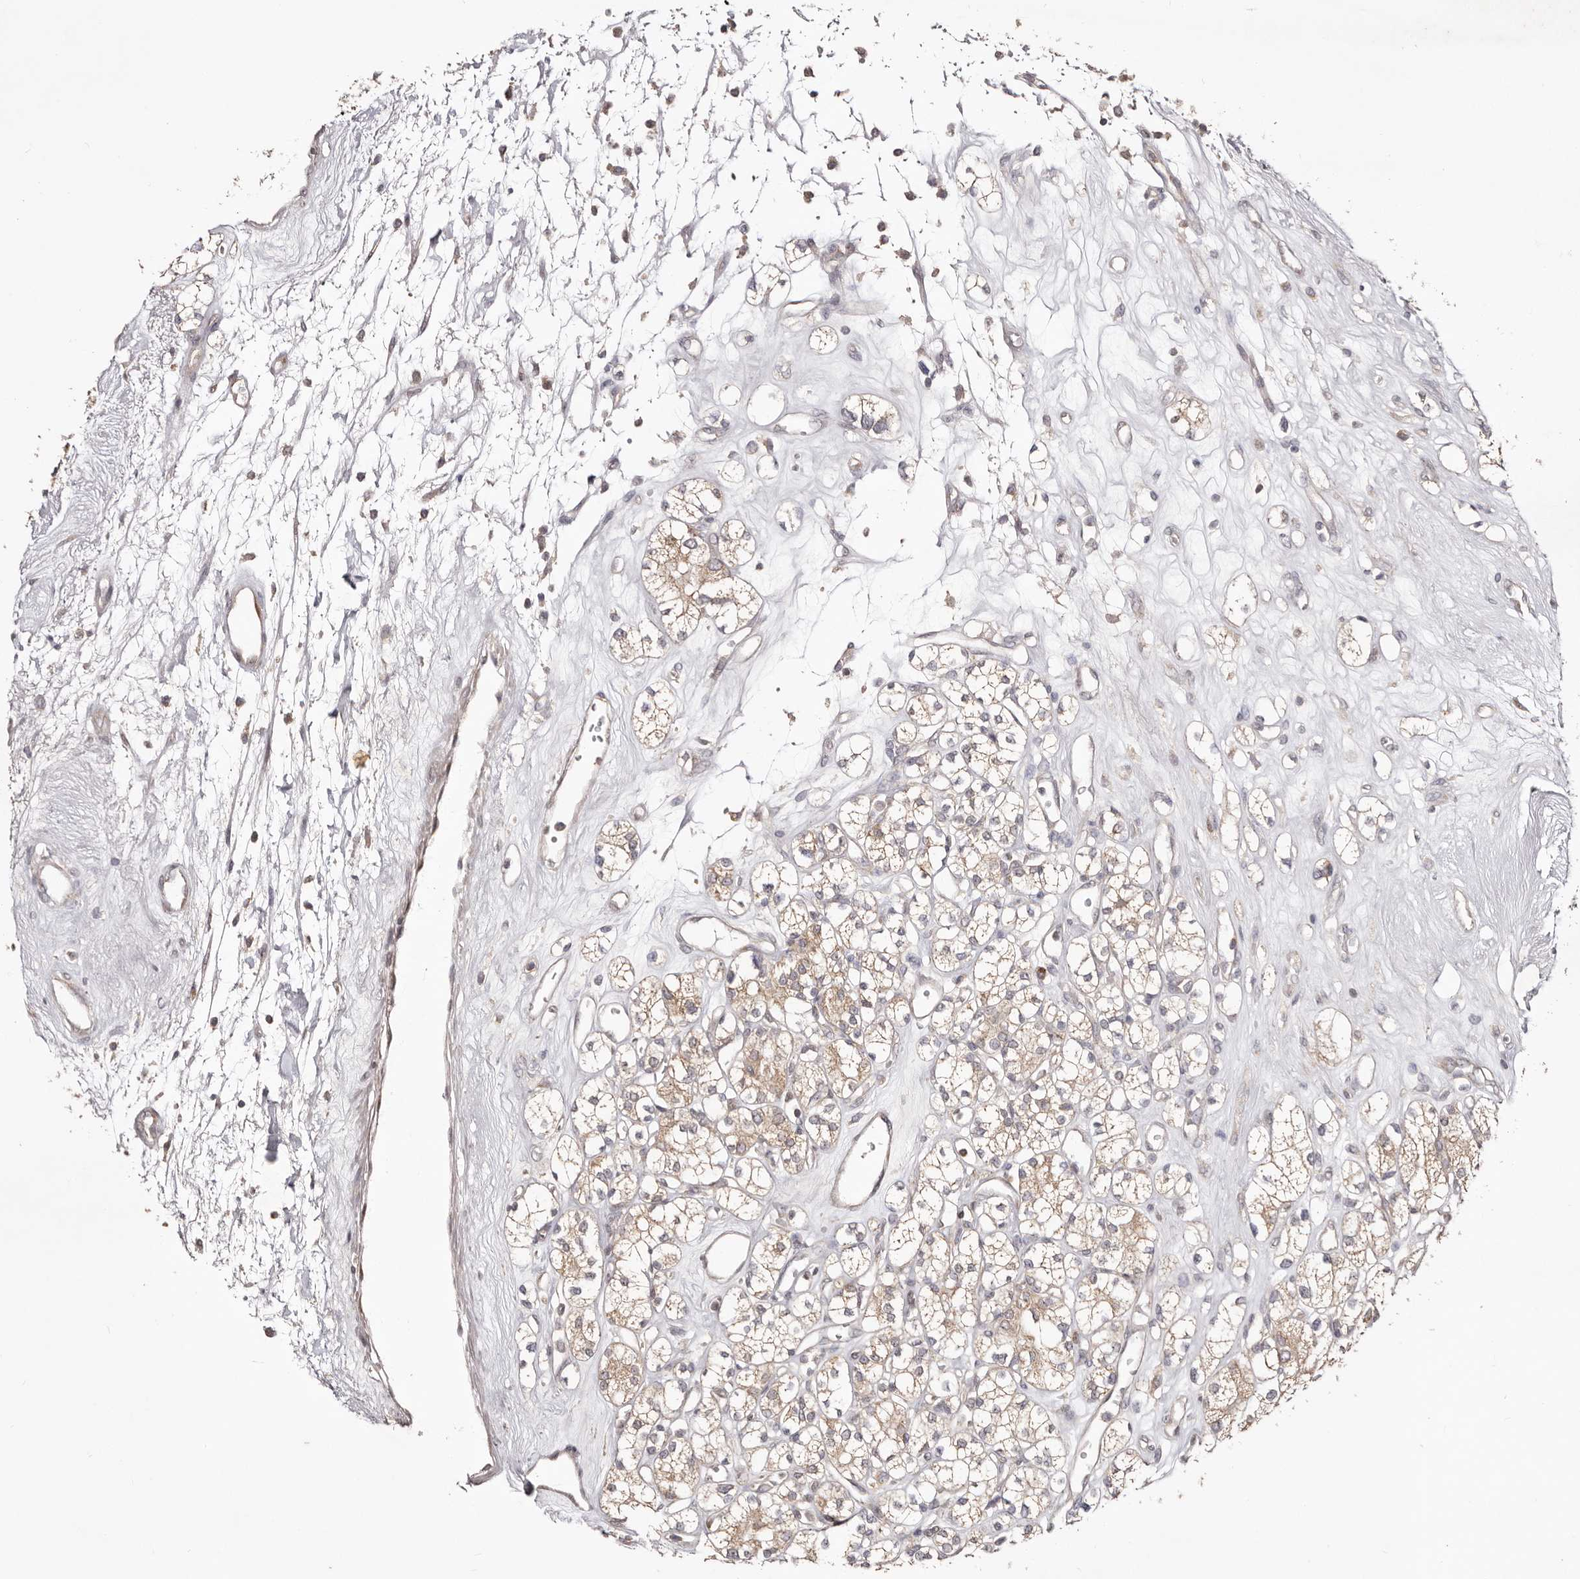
{"staining": {"intensity": "weak", "quantity": ">75%", "location": "cytoplasmic/membranous"}, "tissue": "renal cancer", "cell_type": "Tumor cells", "image_type": "cancer", "snomed": [{"axis": "morphology", "description": "Adenocarcinoma, NOS"}, {"axis": "topography", "description": "Kidney"}], "caption": "A photomicrograph of human adenocarcinoma (renal) stained for a protein displays weak cytoplasmic/membranous brown staining in tumor cells.", "gene": "EGR3", "patient": {"sex": "male", "age": 77}}